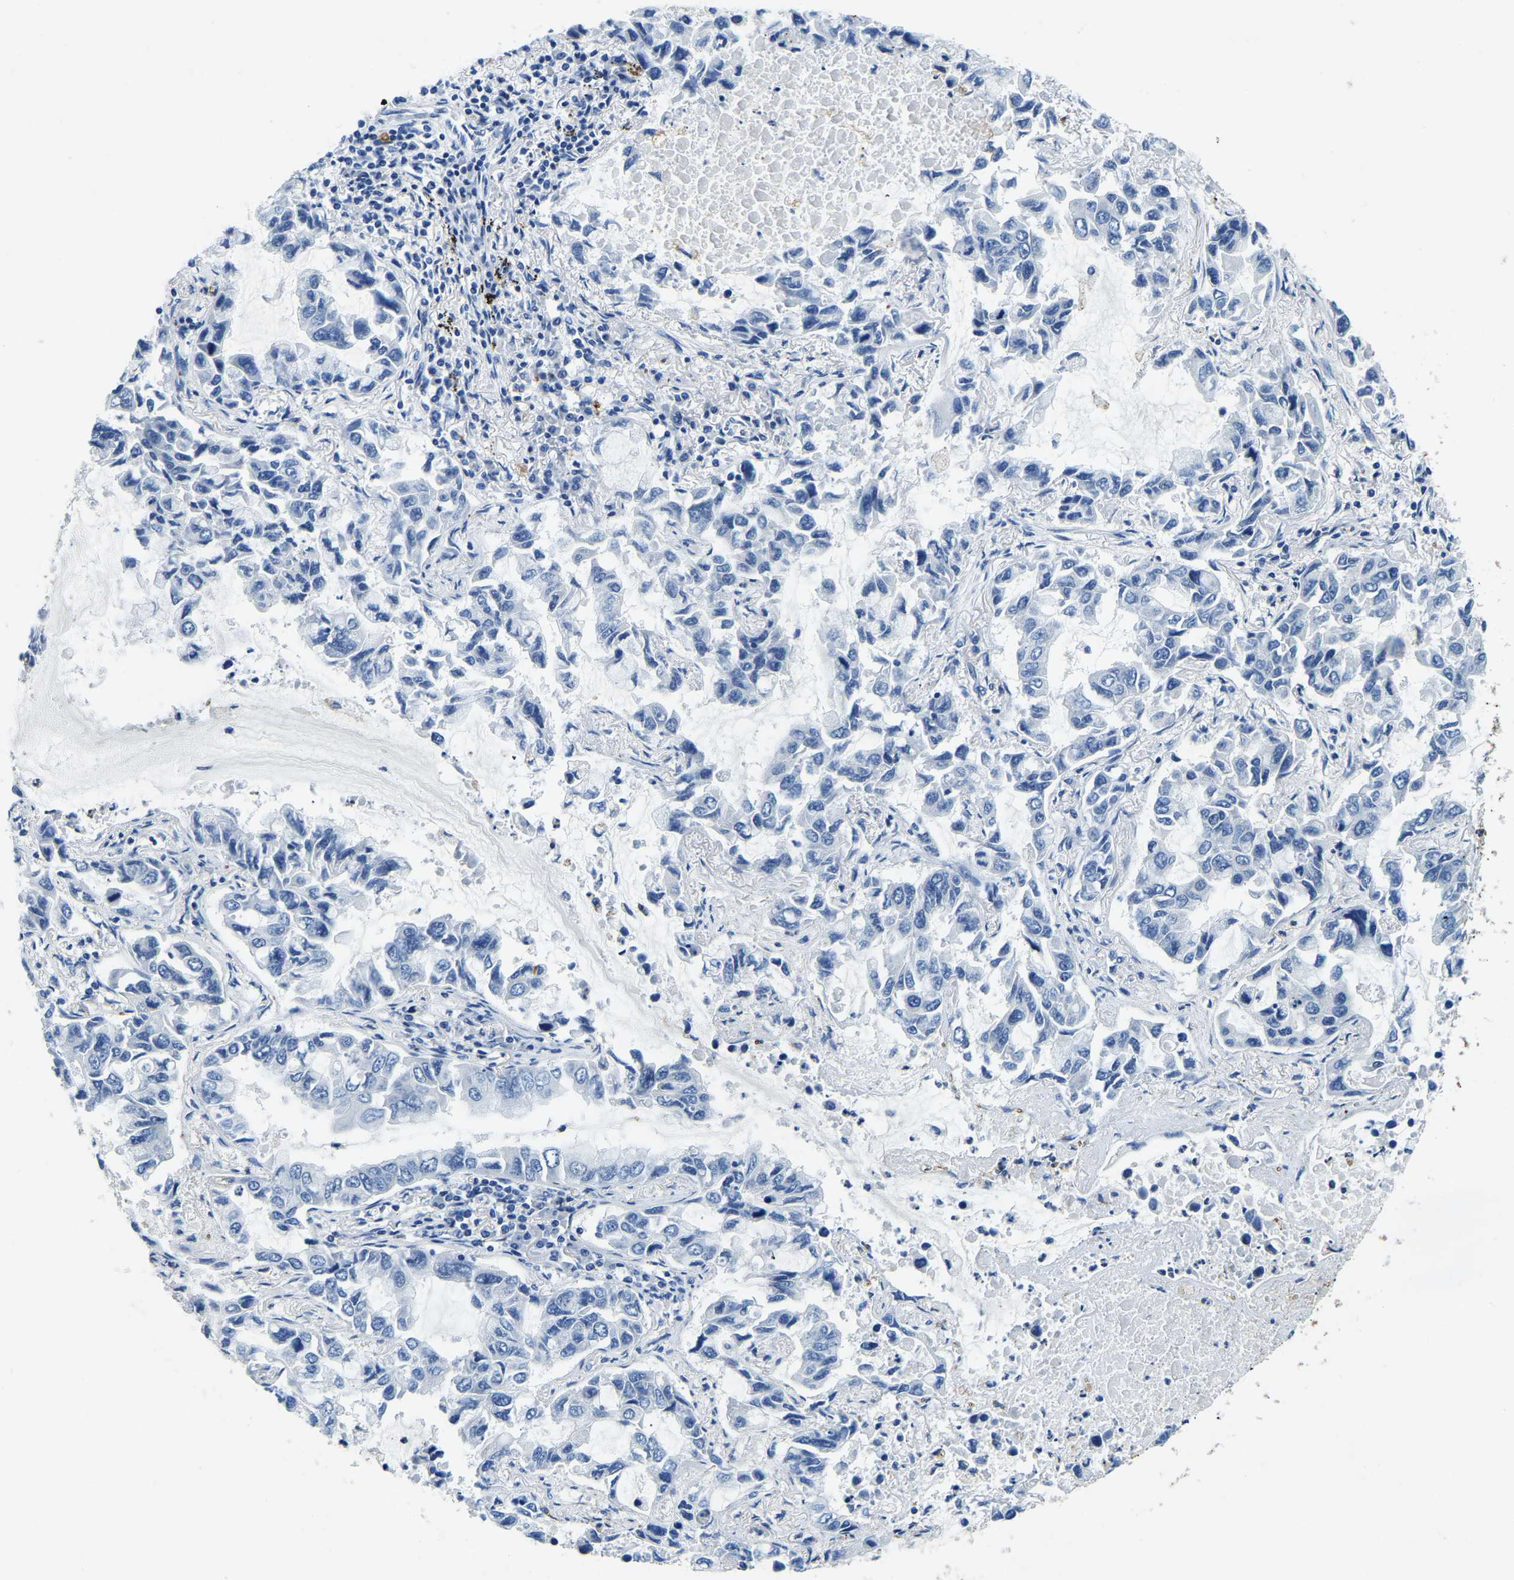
{"staining": {"intensity": "negative", "quantity": "none", "location": "none"}, "tissue": "lung cancer", "cell_type": "Tumor cells", "image_type": "cancer", "snomed": [{"axis": "morphology", "description": "Adenocarcinoma, NOS"}, {"axis": "topography", "description": "Lung"}], "caption": "Protein analysis of lung adenocarcinoma shows no significant staining in tumor cells.", "gene": "UBN2", "patient": {"sex": "male", "age": 64}}